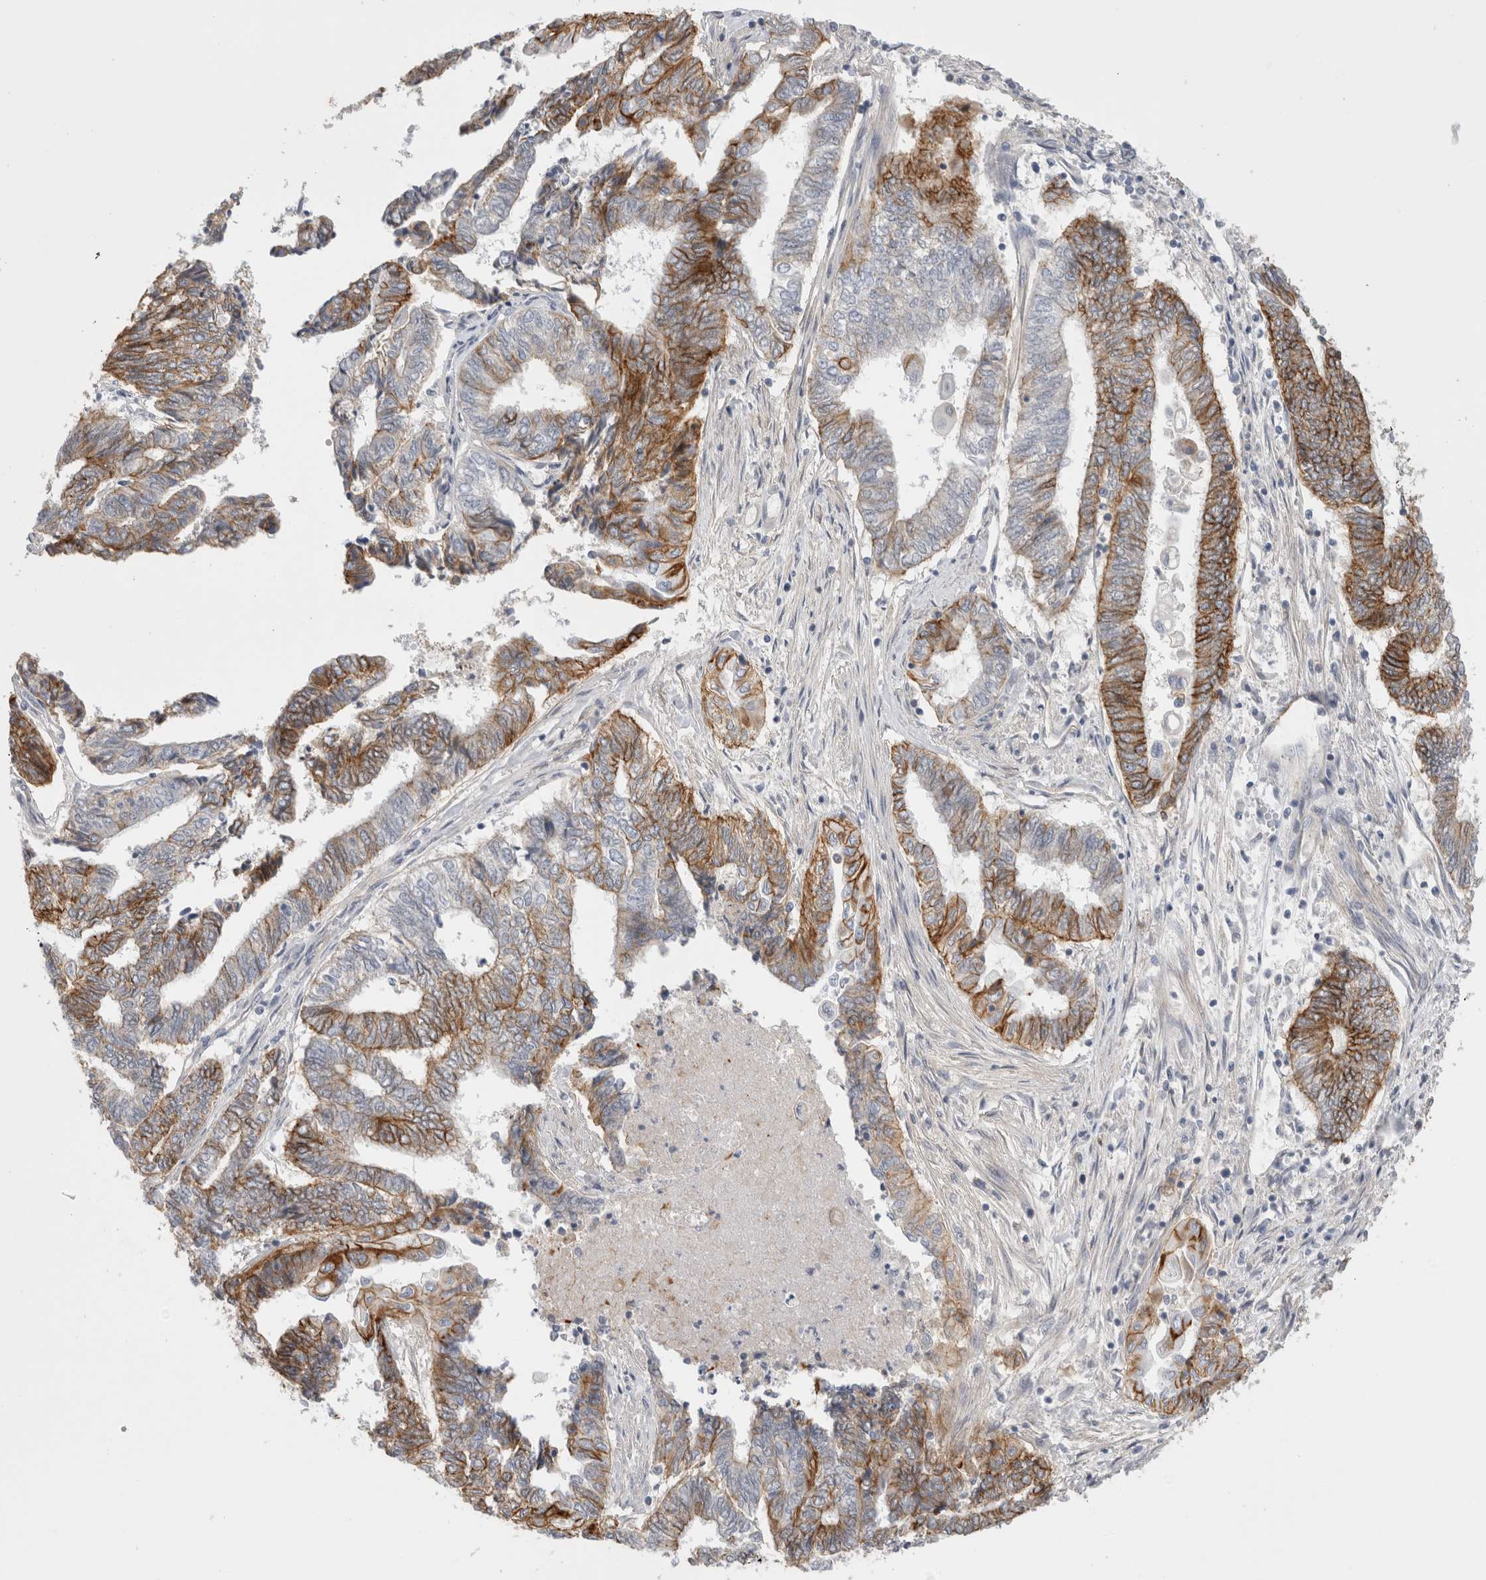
{"staining": {"intensity": "moderate", "quantity": ">75%", "location": "cytoplasmic/membranous"}, "tissue": "endometrial cancer", "cell_type": "Tumor cells", "image_type": "cancer", "snomed": [{"axis": "morphology", "description": "Adenocarcinoma, NOS"}, {"axis": "topography", "description": "Uterus"}, {"axis": "topography", "description": "Endometrium"}], "caption": "Immunohistochemical staining of endometrial cancer (adenocarcinoma) displays medium levels of moderate cytoplasmic/membranous protein expression in approximately >75% of tumor cells.", "gene": "VANGL1", "patient": {"sex": "female", "age": 70}}